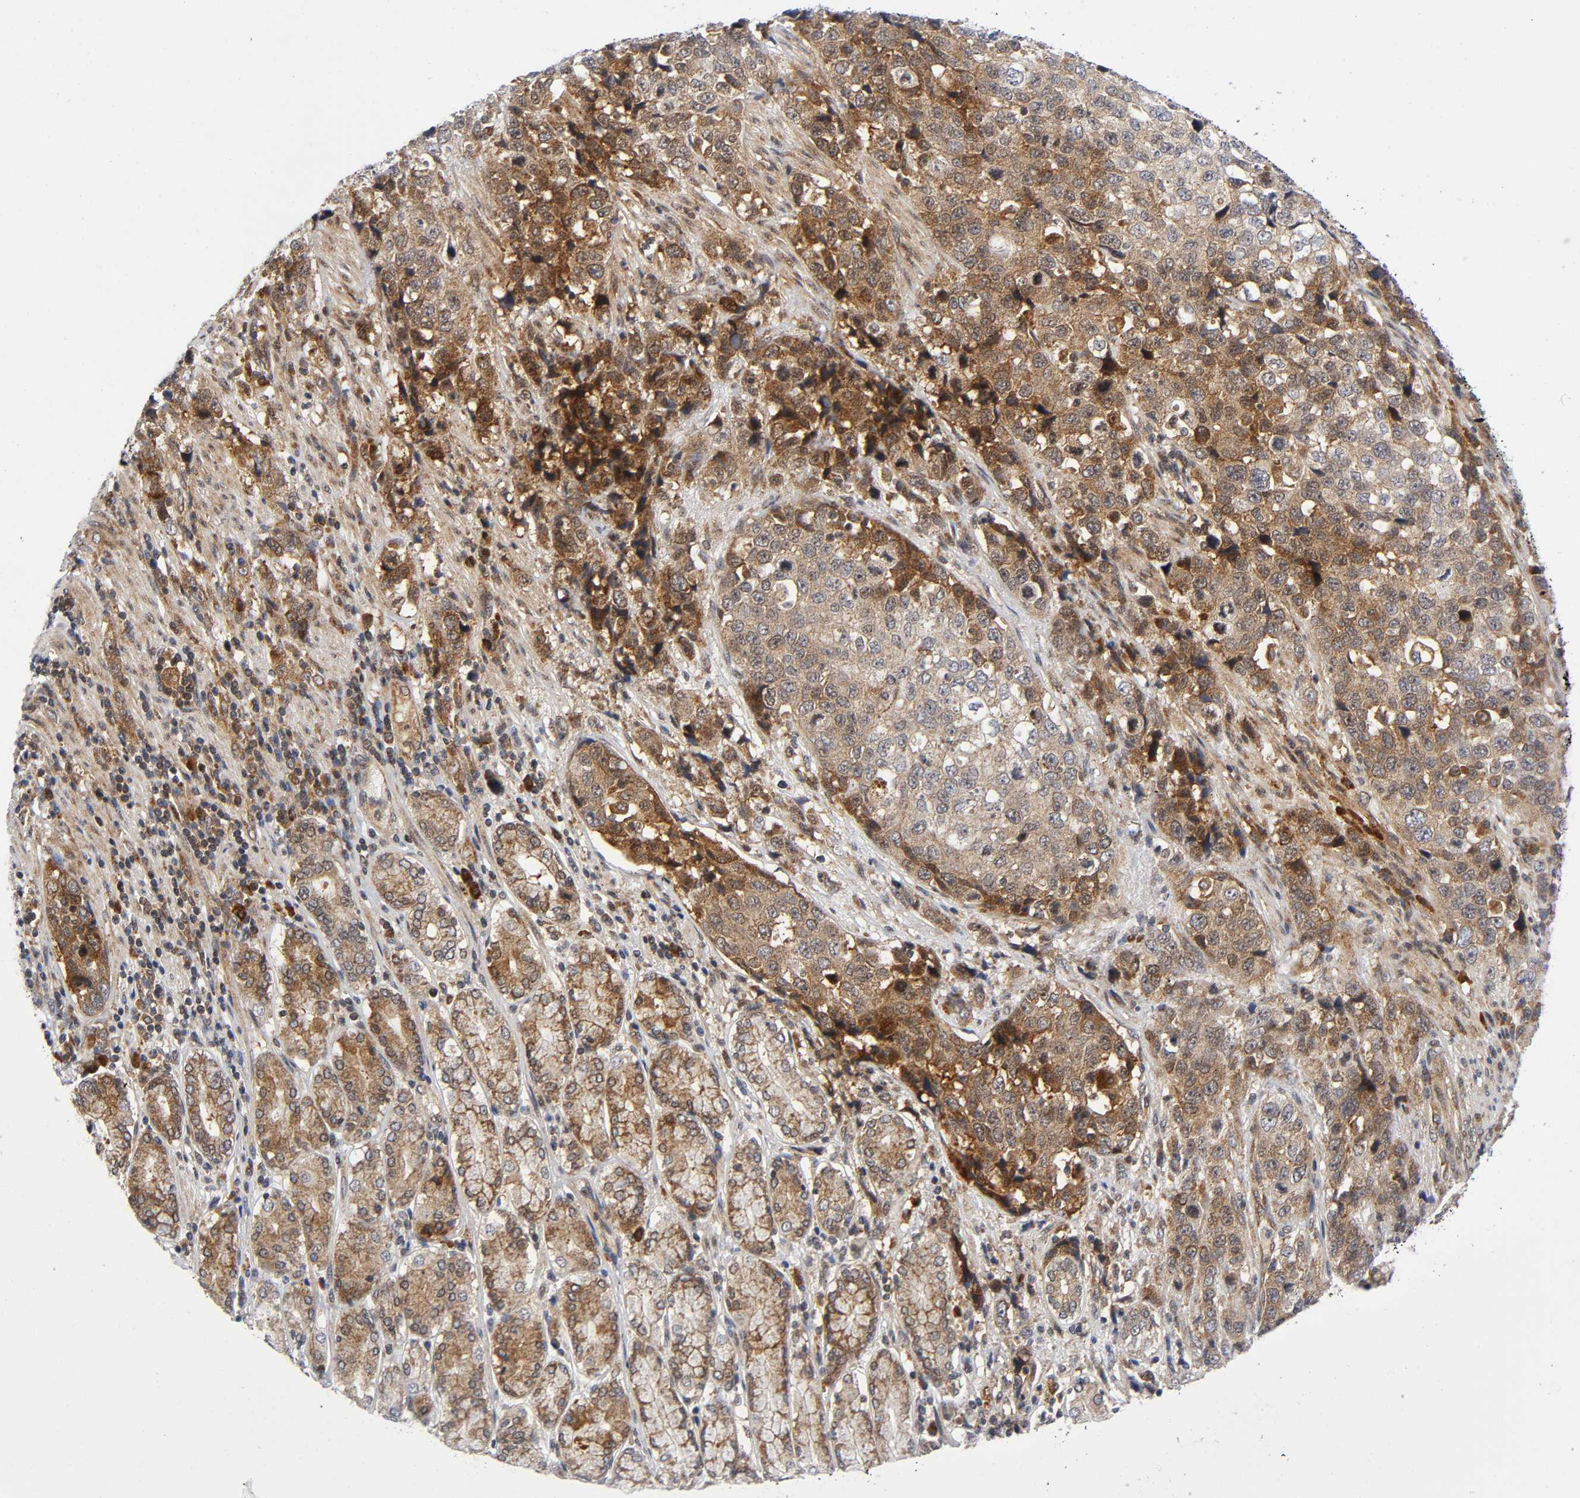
{"staining": {"intensity": "moderate", "quantity": ">75%", "location": "cytoplasmic/membranous"}, "tissue": "stomach cancer", "cell_type": "Tumor cells", "image_type": "cancer", "snomed": [{"axis": "morphology", "description": "Normal tissue, NOS"}, {"axis": "morphology", "description": "Adenocarcinoma, NOS"}, {"axis": "topography", "description": "Stomach"}], "caption": "Tumor cells demonstrate medium levels of moderate cytoplasmic/membranous expression in approximately >75% of cells in human adenocarcinoma (stomach). (IHC, brightfield microscopy, high magnification).", "gene": "EIF5", "patient": {"sex": "male", "age": 48}}